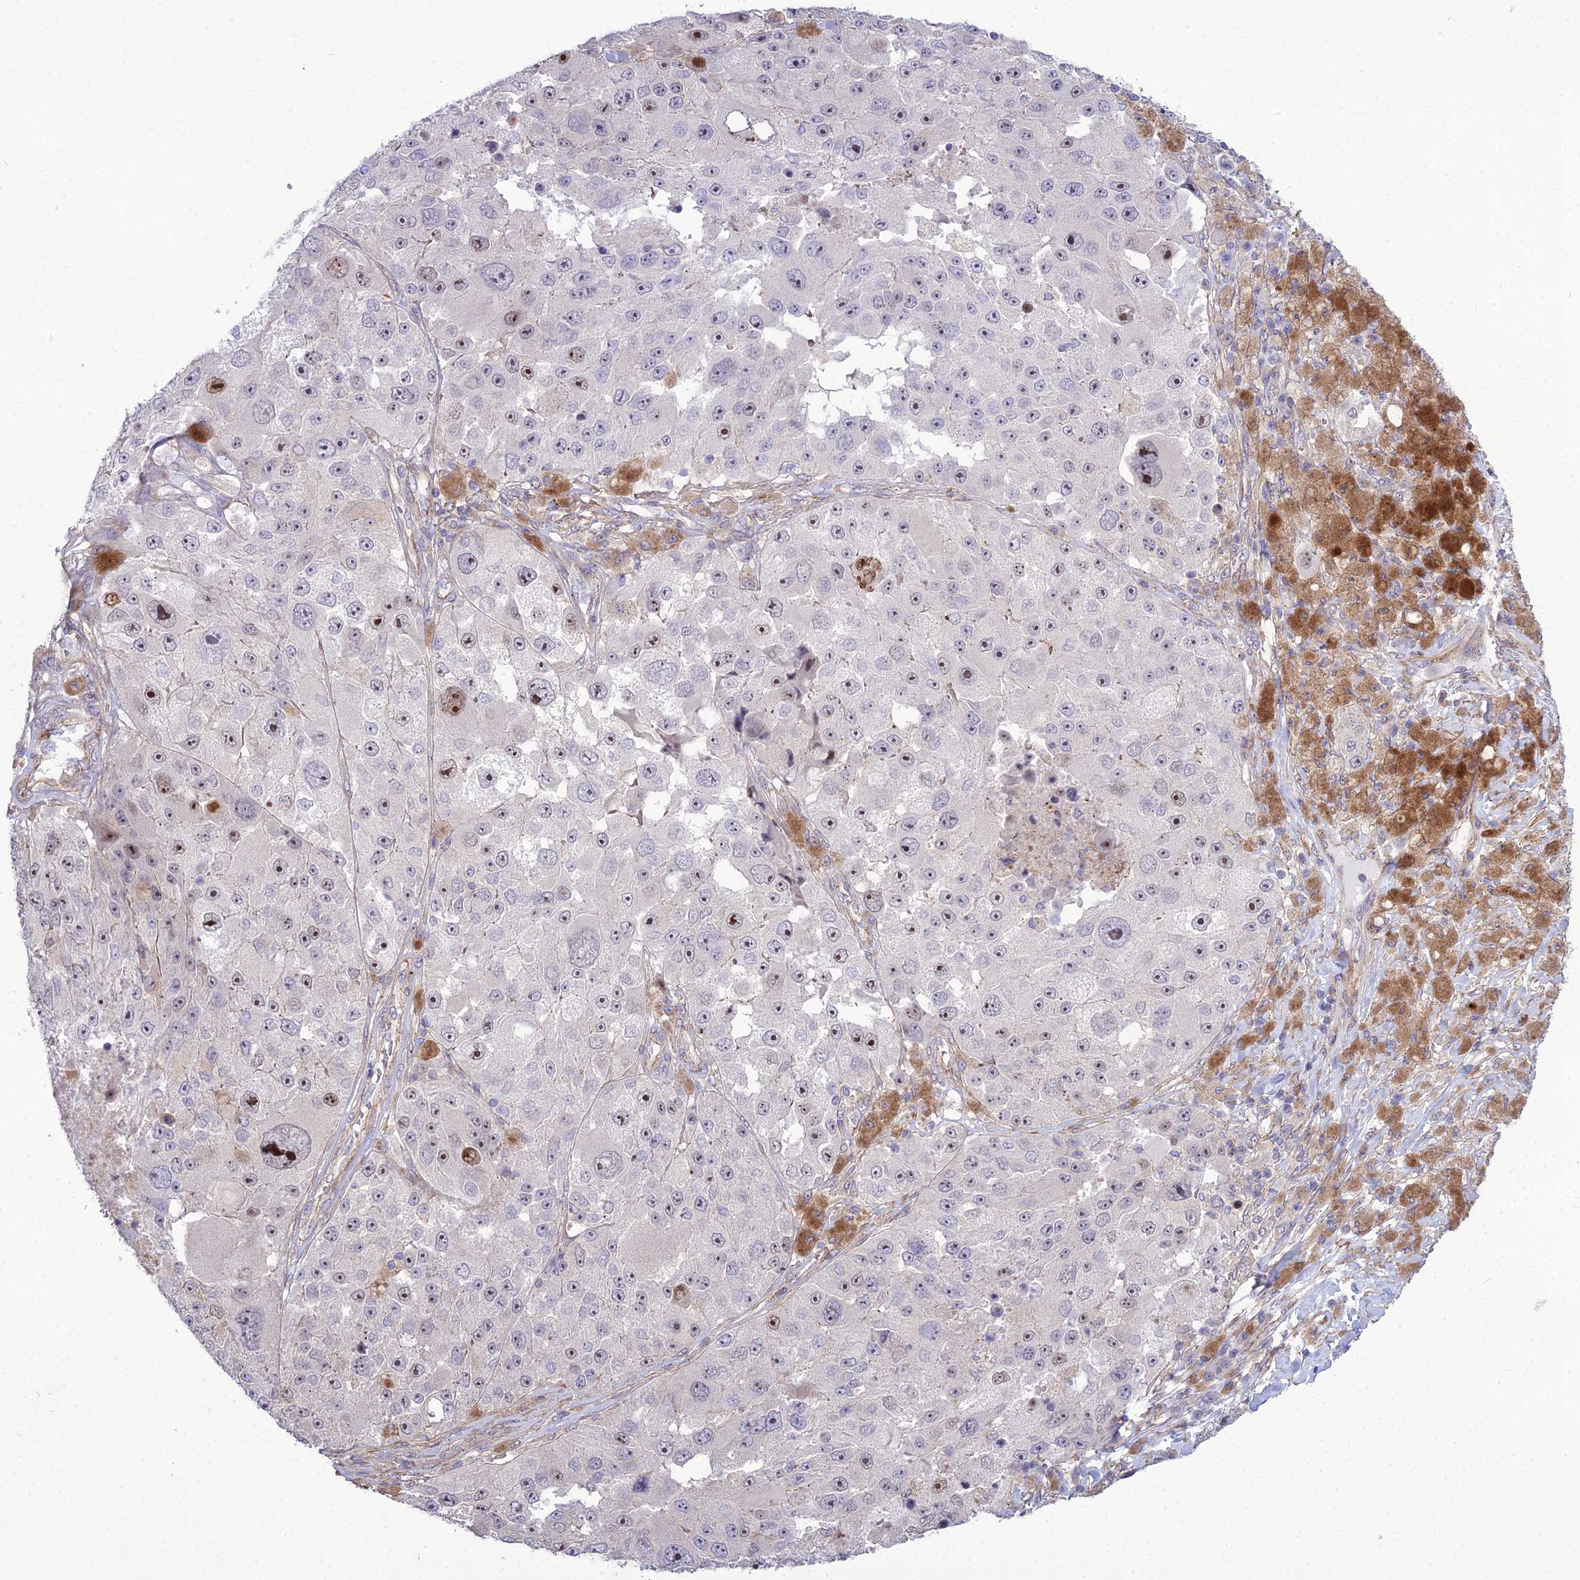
{"staining": {"intensity": "moderate", "quantity": "25%-75%", "location": "nuclear"}, "tissue": "melanoma", "cell_type": "Tumor cells", "image_type": "cancer", "snomed": [{"axis": "morphology", "description": "Malignant melanoma, Metastatic site"}, {"axis": "topography", "description": "Lymph node"}], "caption": "About 25%-75% of tumor cells in human malignant melanoma (metastatic site) exhibit moderate nuclear protein staining as visualized by brown immunohistochemical staining.", "gene": "TSPYL2", "patient": {"sex": "male", "age": 62}}